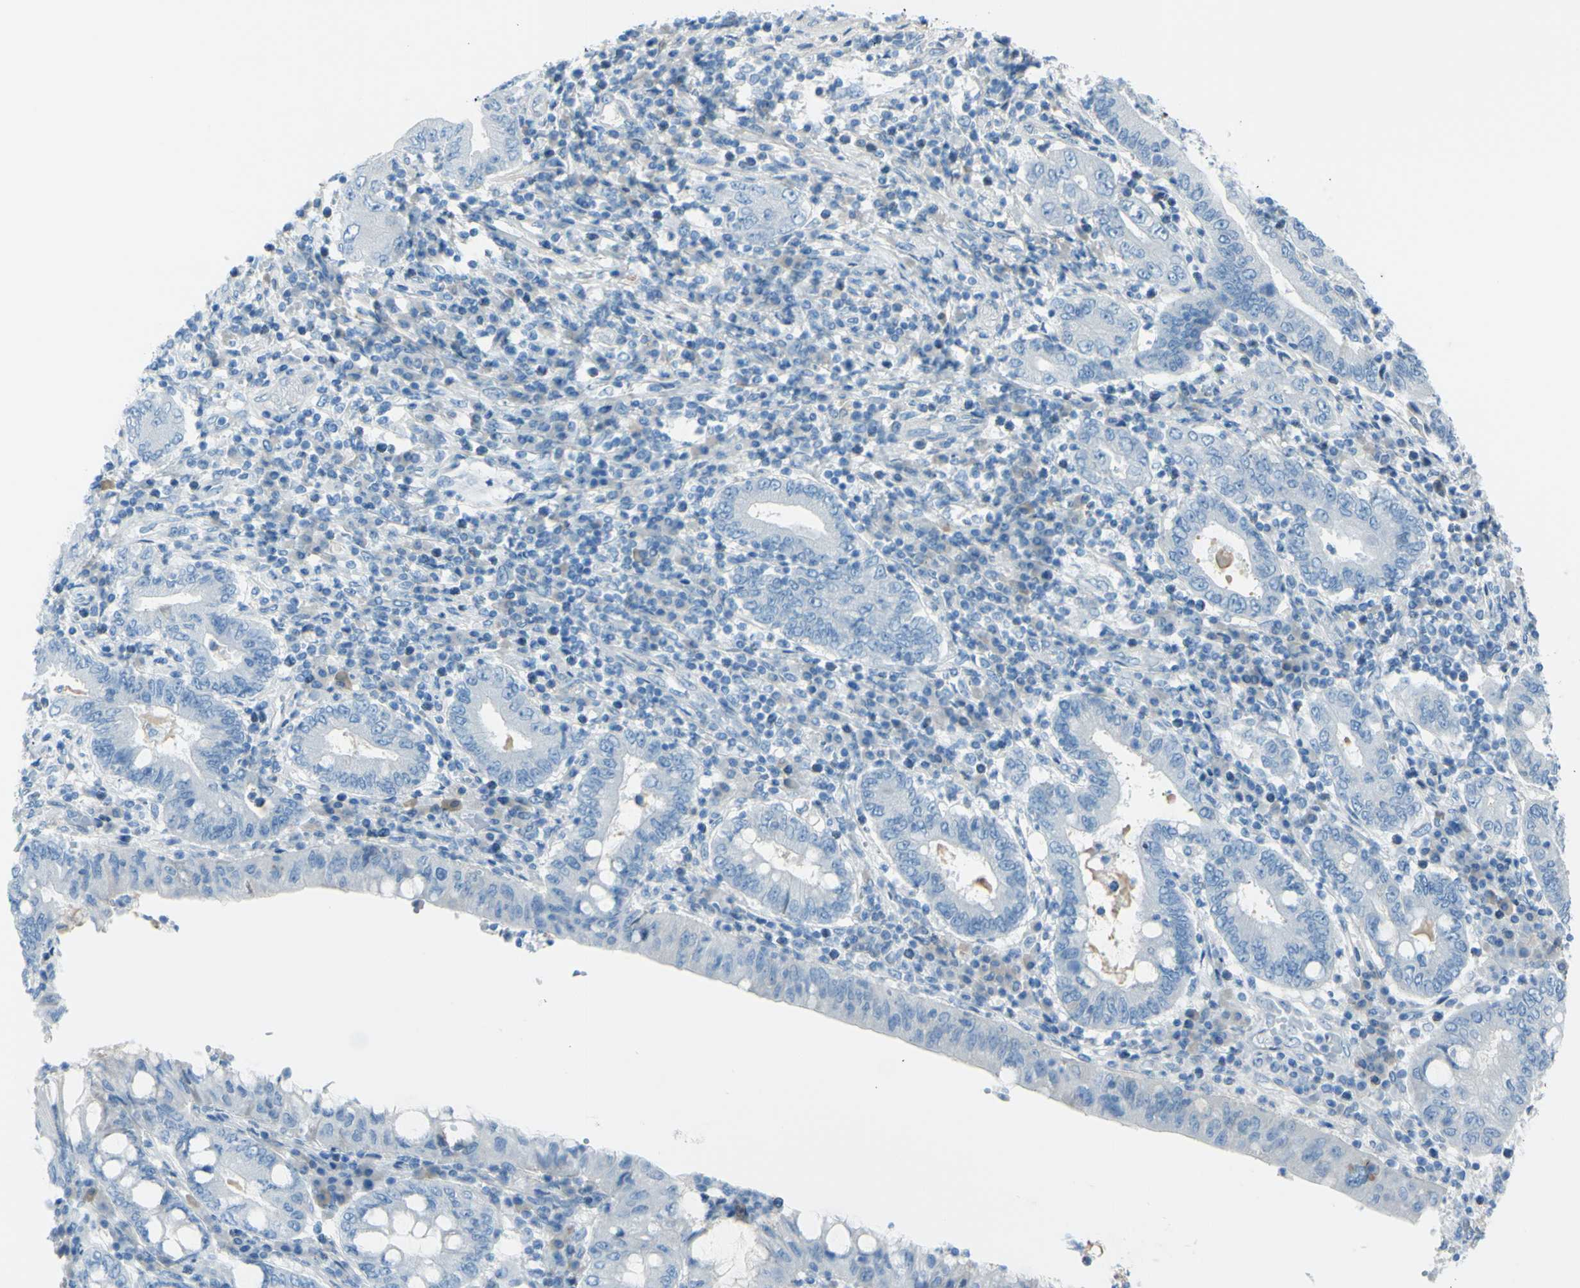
{"staining": {"intensity": "negative", "quantity": "none", "location": "none"}, "tissue": "stomach cancer", "cell_type": "Tumor cells", "image_type": "cancer", "snomed": [{"axis": "morphology", "description": "Normal tissue, NOS"}, {"axis": "morphology", "description": "Adenocarcinoma, NOS"}, {"axis": "topography", "description": "Esophagus"}, {"axis": "topography", "description": "Stomach, upper"}, {"axis": "topography", "description": "Peripheral nerve tissue"}], "caption": "DAB immunohistochemical staining of human adenocarcinoma (stomach) exhibits no significant staining in tumor cells.", "gene": "TFPI2", "patient": {"sex": "male", "age": 62}}